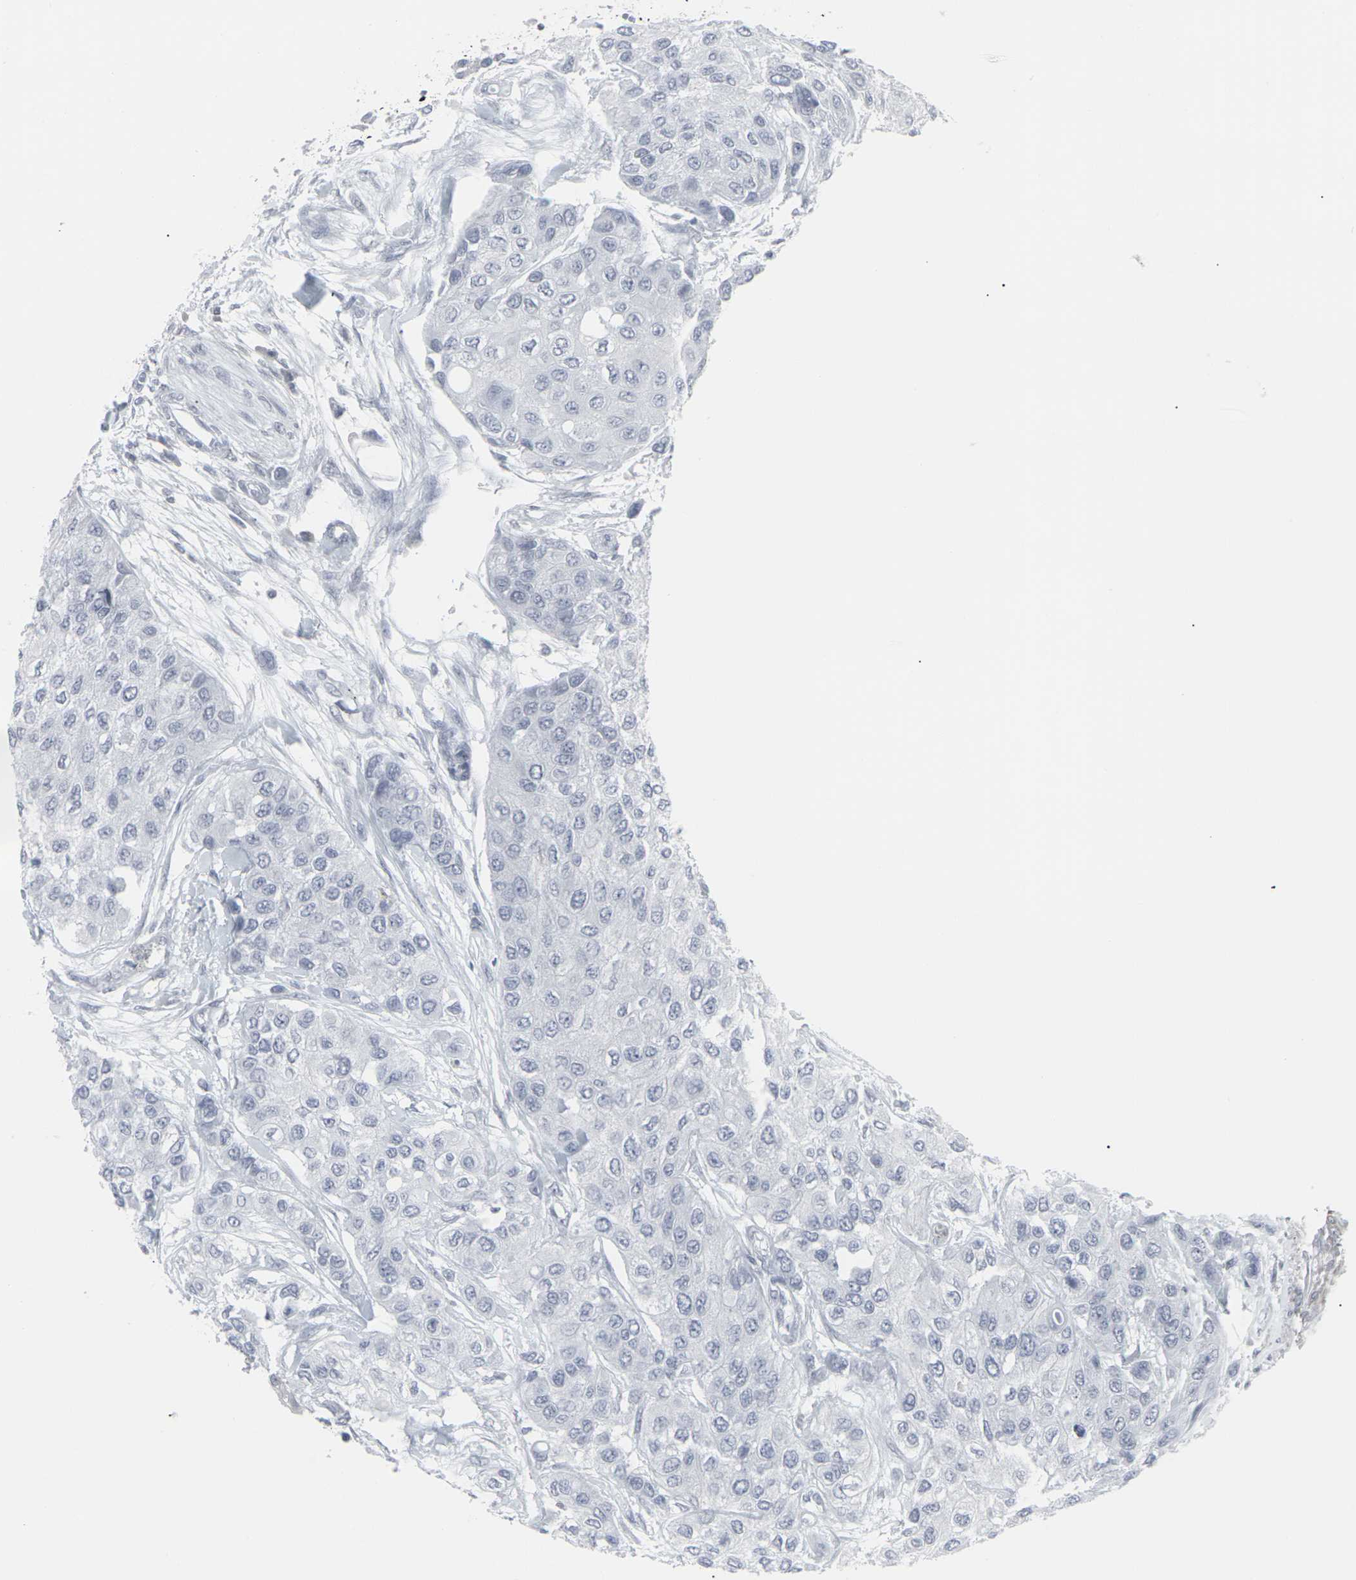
{"staining": {"intensity": "negative", "quantity": "none", "location": "none"}, "tissue": "urothelial cancer", "cell_type": "Tumor cells", "image_type": "cancer", "snomed": [{"axis": "morphology", "description": "Urothelial carcinoma, High grade"}, {"axis": "topography", "description": "Urinary bladder"}], "caption": "Urothelial carcinoma (high-grade) was stained to show a protein in brown. There is no significant expression in tumor cells.", "gene": "APOBEC2", "patient": {"sex": "female", "age": 56}}